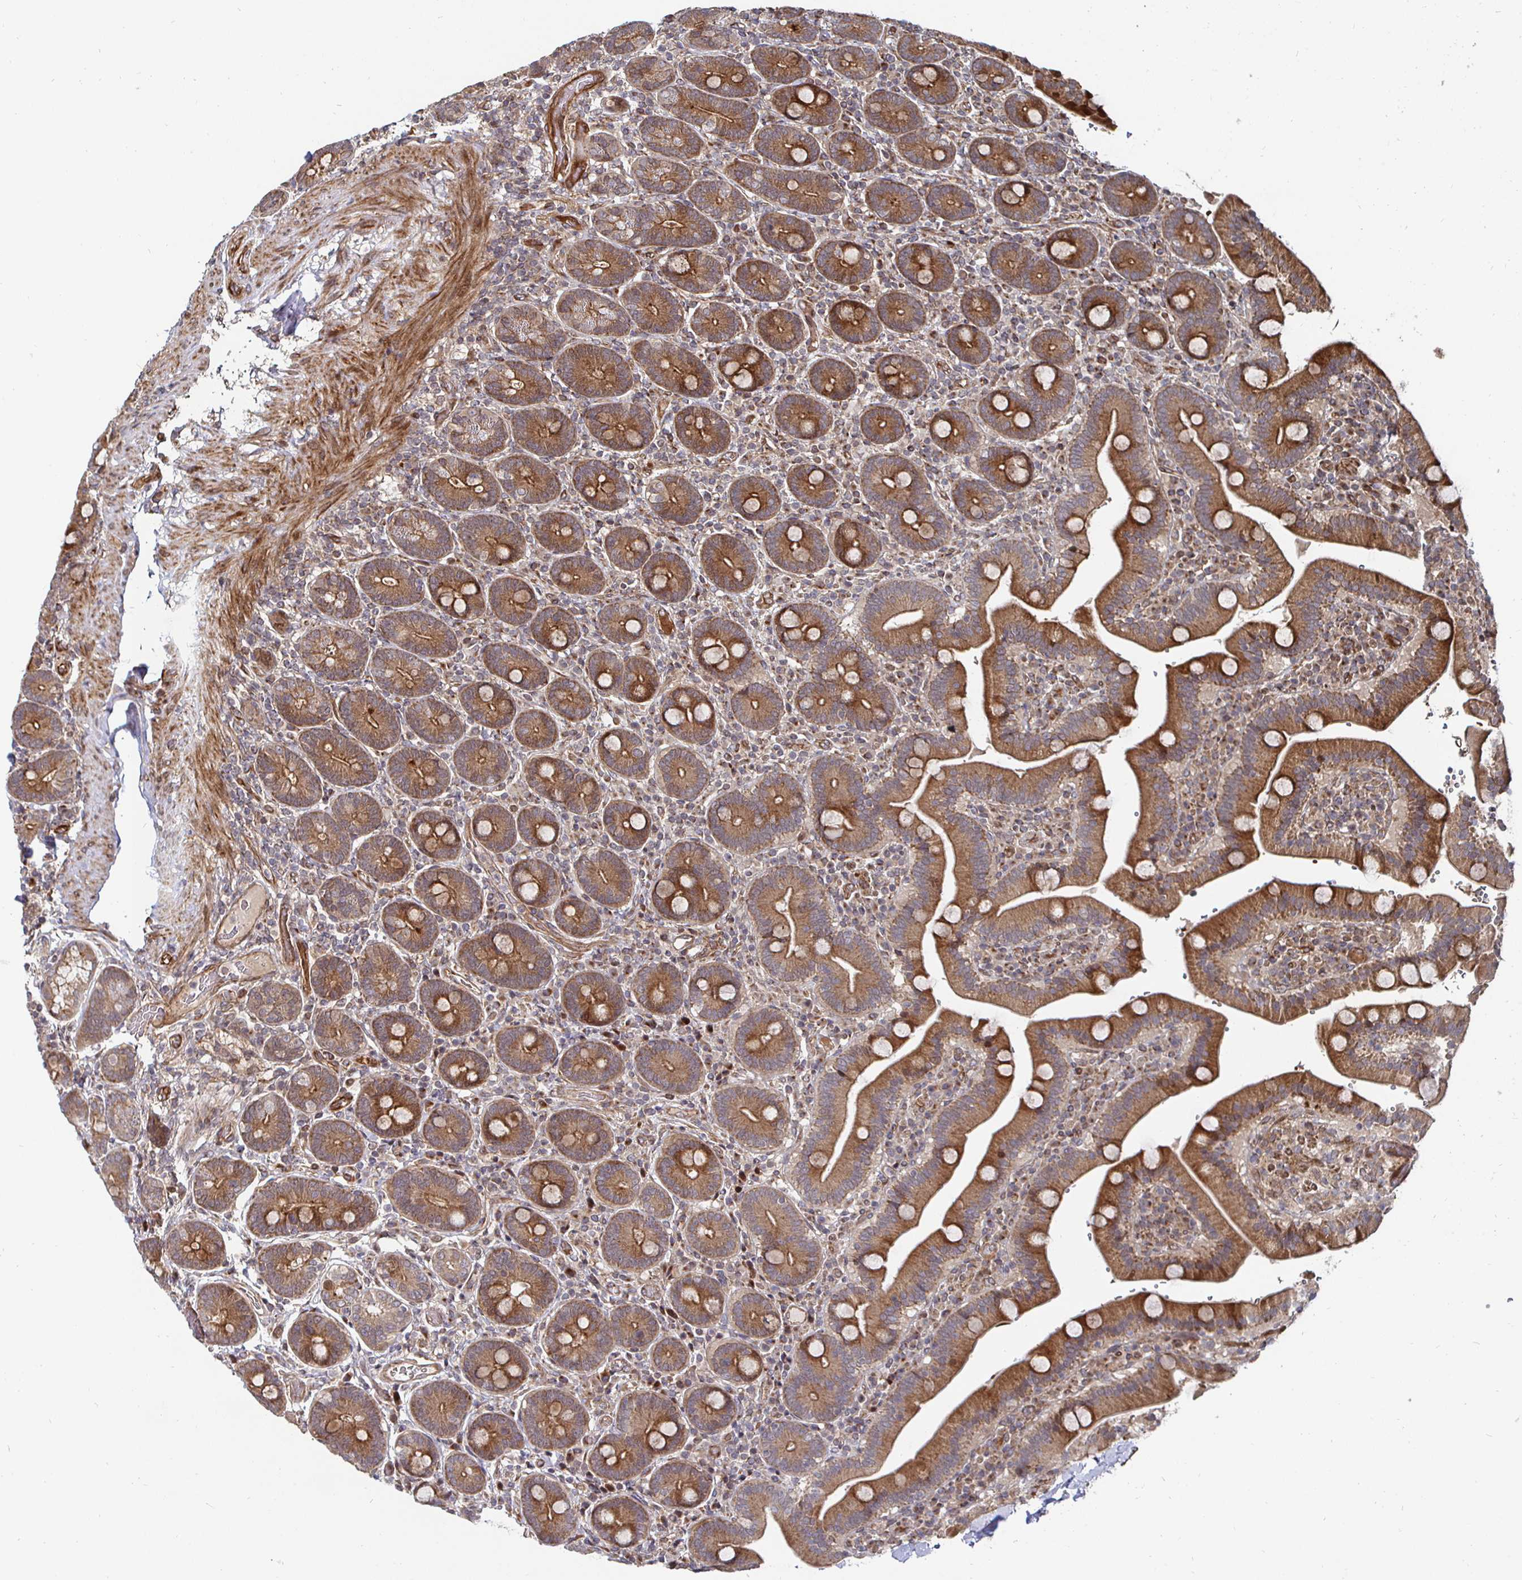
{"staining": {"intensity": "strong", "quantity": ">75%", "location": "cytoplasmic/membranous"}, "tissue": "duodenum", "cell_type": "Glandular cells", "image_type": "normal", "snomed": [{"axis": "morphology", "description": "Normal tissue, NOS"}, {"axis": "topography", "description": "Duodenum"}], "caption": "The immunohistochemical stain shows strong cytoplasmic/membranous positivity in glandular cells of normal duodenum.", "gene": "TBKBP1", "patient": {"sex": "female", "age": 62}}